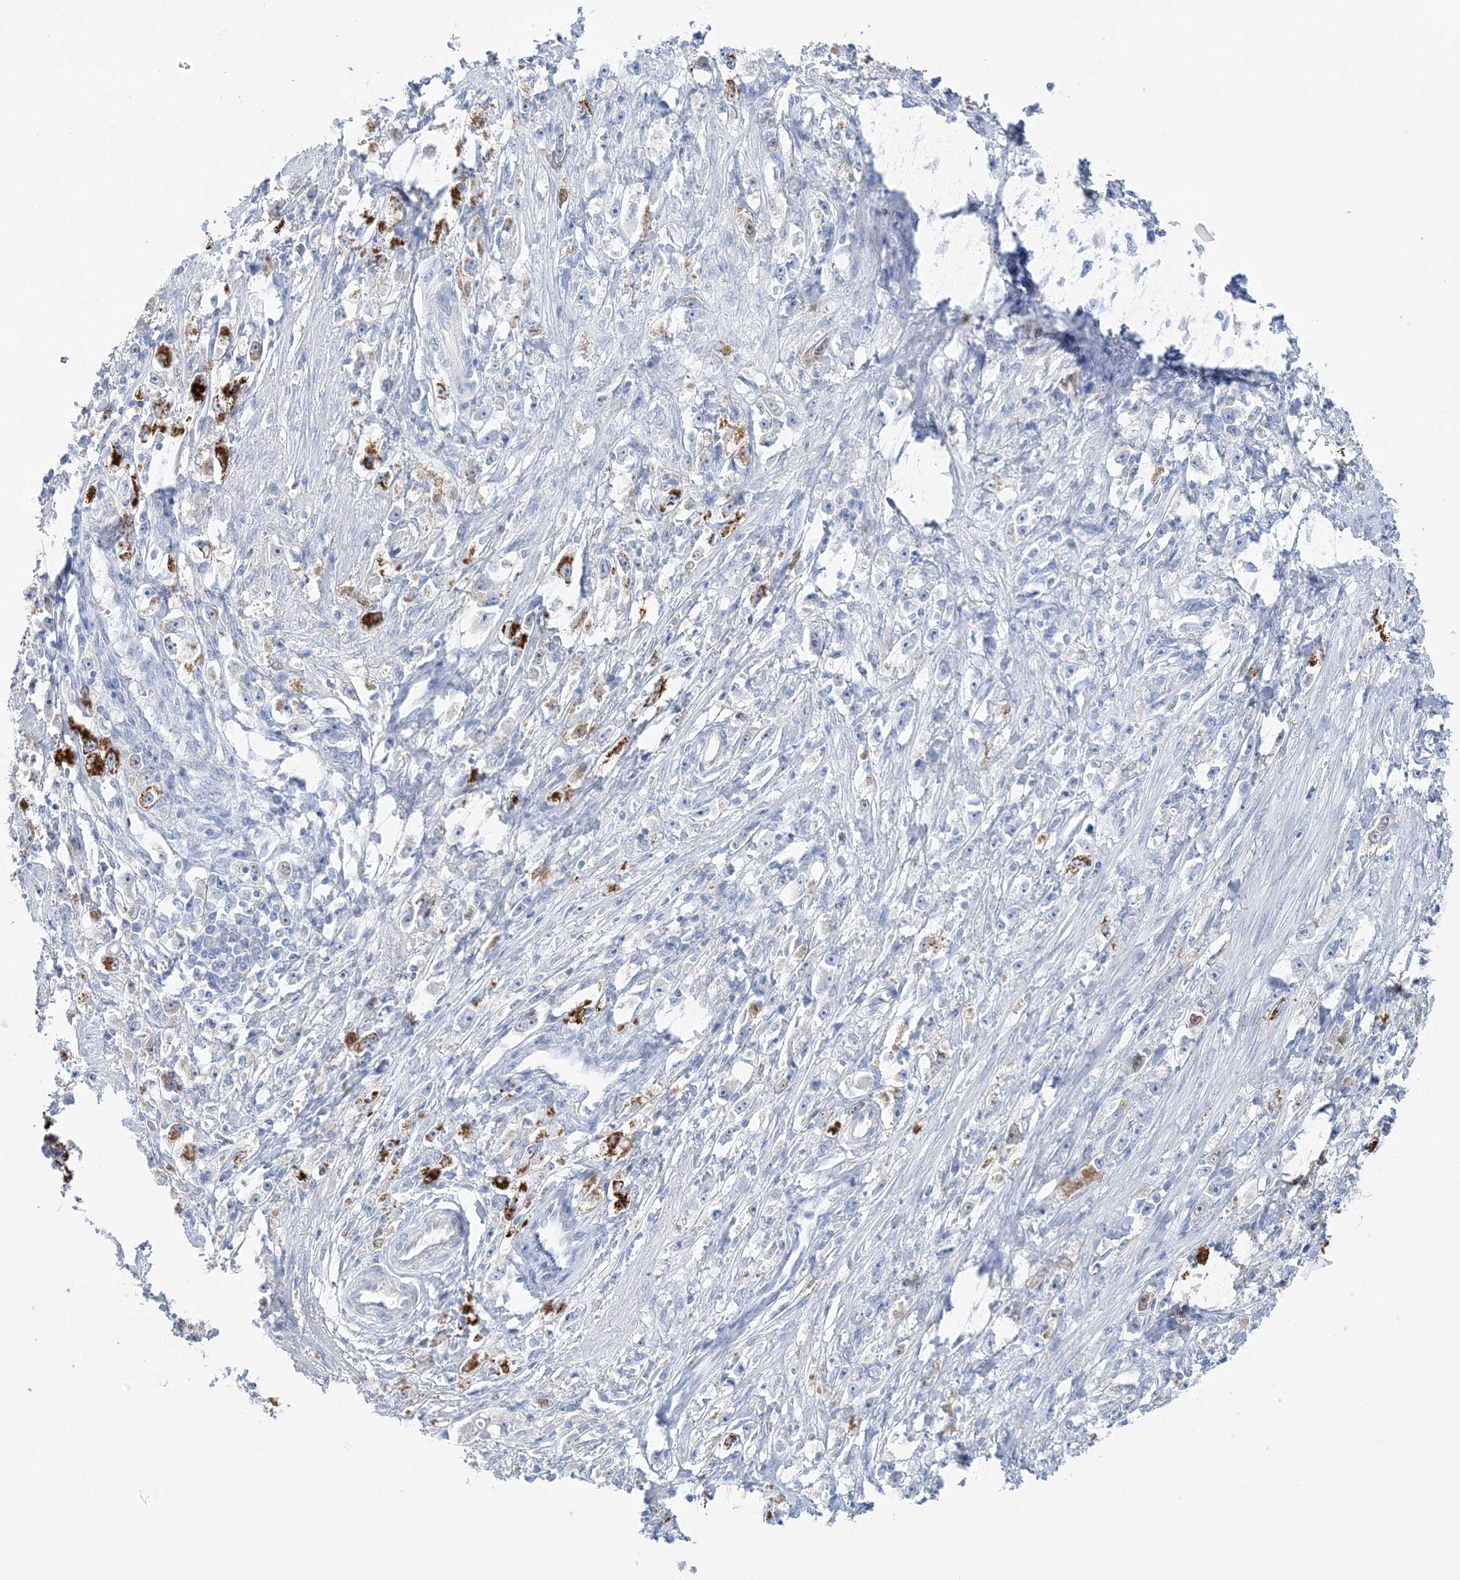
{"staining": {"intensity": "moderate", "quantity": "<25%", "location": "cytoplasmic/membranous"}, "tissue": "stomach cancer", "cell_type": "Tumor cells", "image_type": "cancer", "snomed": [{"axis": "morphology", "description": "Adenocarcinoma, NOS"}, {"axis": "topography", "description": "Stomach"}], "caption": "A histopathology image showing moderate cytoplasmic/membranous expression in approximately <25% of tumor cells in adenocarcinoma (stomach), as visualized by brown immunohistochemical staining.", "gene": "HMGCS1", "patient": {"sex": "female", "age": 59}}